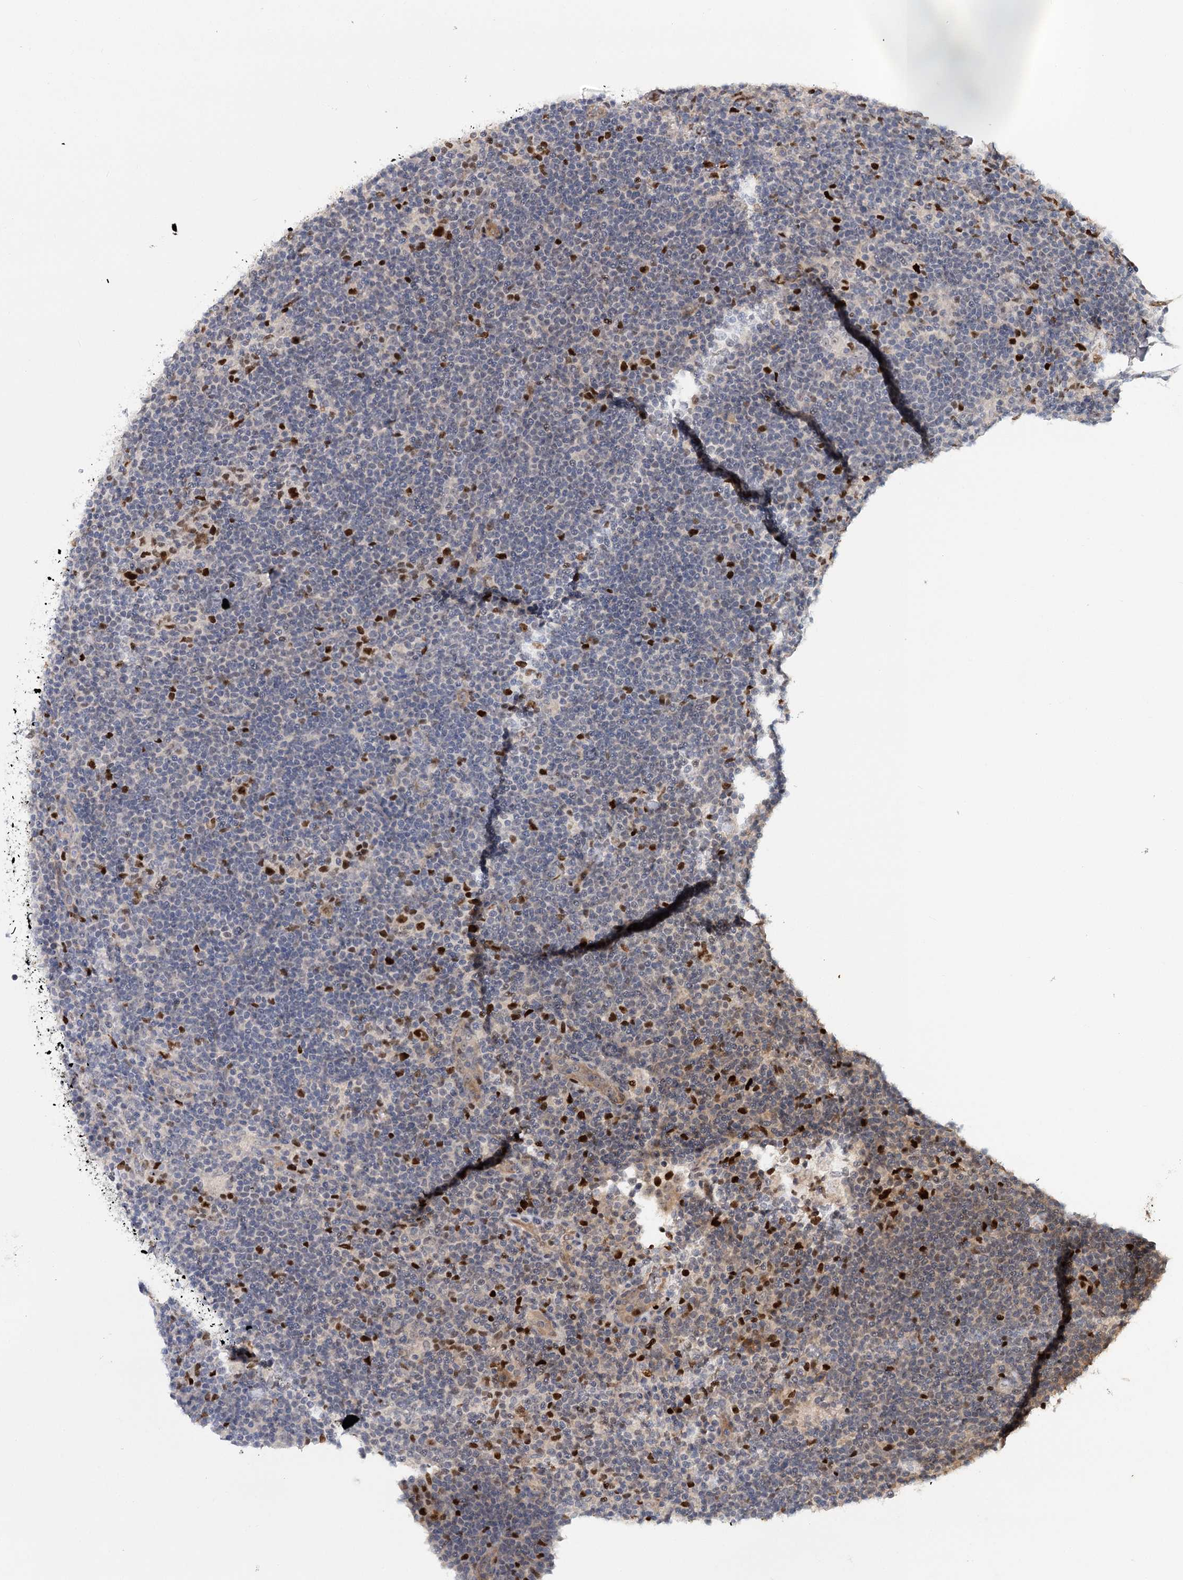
{"staining": {"intensity": "strong", "quantity": ">75%", "location": "nuclear"}, "tissue": "lymphoma", "cell_type": "Tumor cells", "image_type": "cancer", "snomed": [{"axis": "morphology", "description": "Hodgkin's disease, NOS"}, {"axis": "topography", "description": "Lymph node"}], "caption": "A high amount of strong nuclear expression is identified in about >75% of tumor cells in lymphoma tissue.", "gene": "PIK3C2A", "patient": {"sex": "female", "age": 57}}